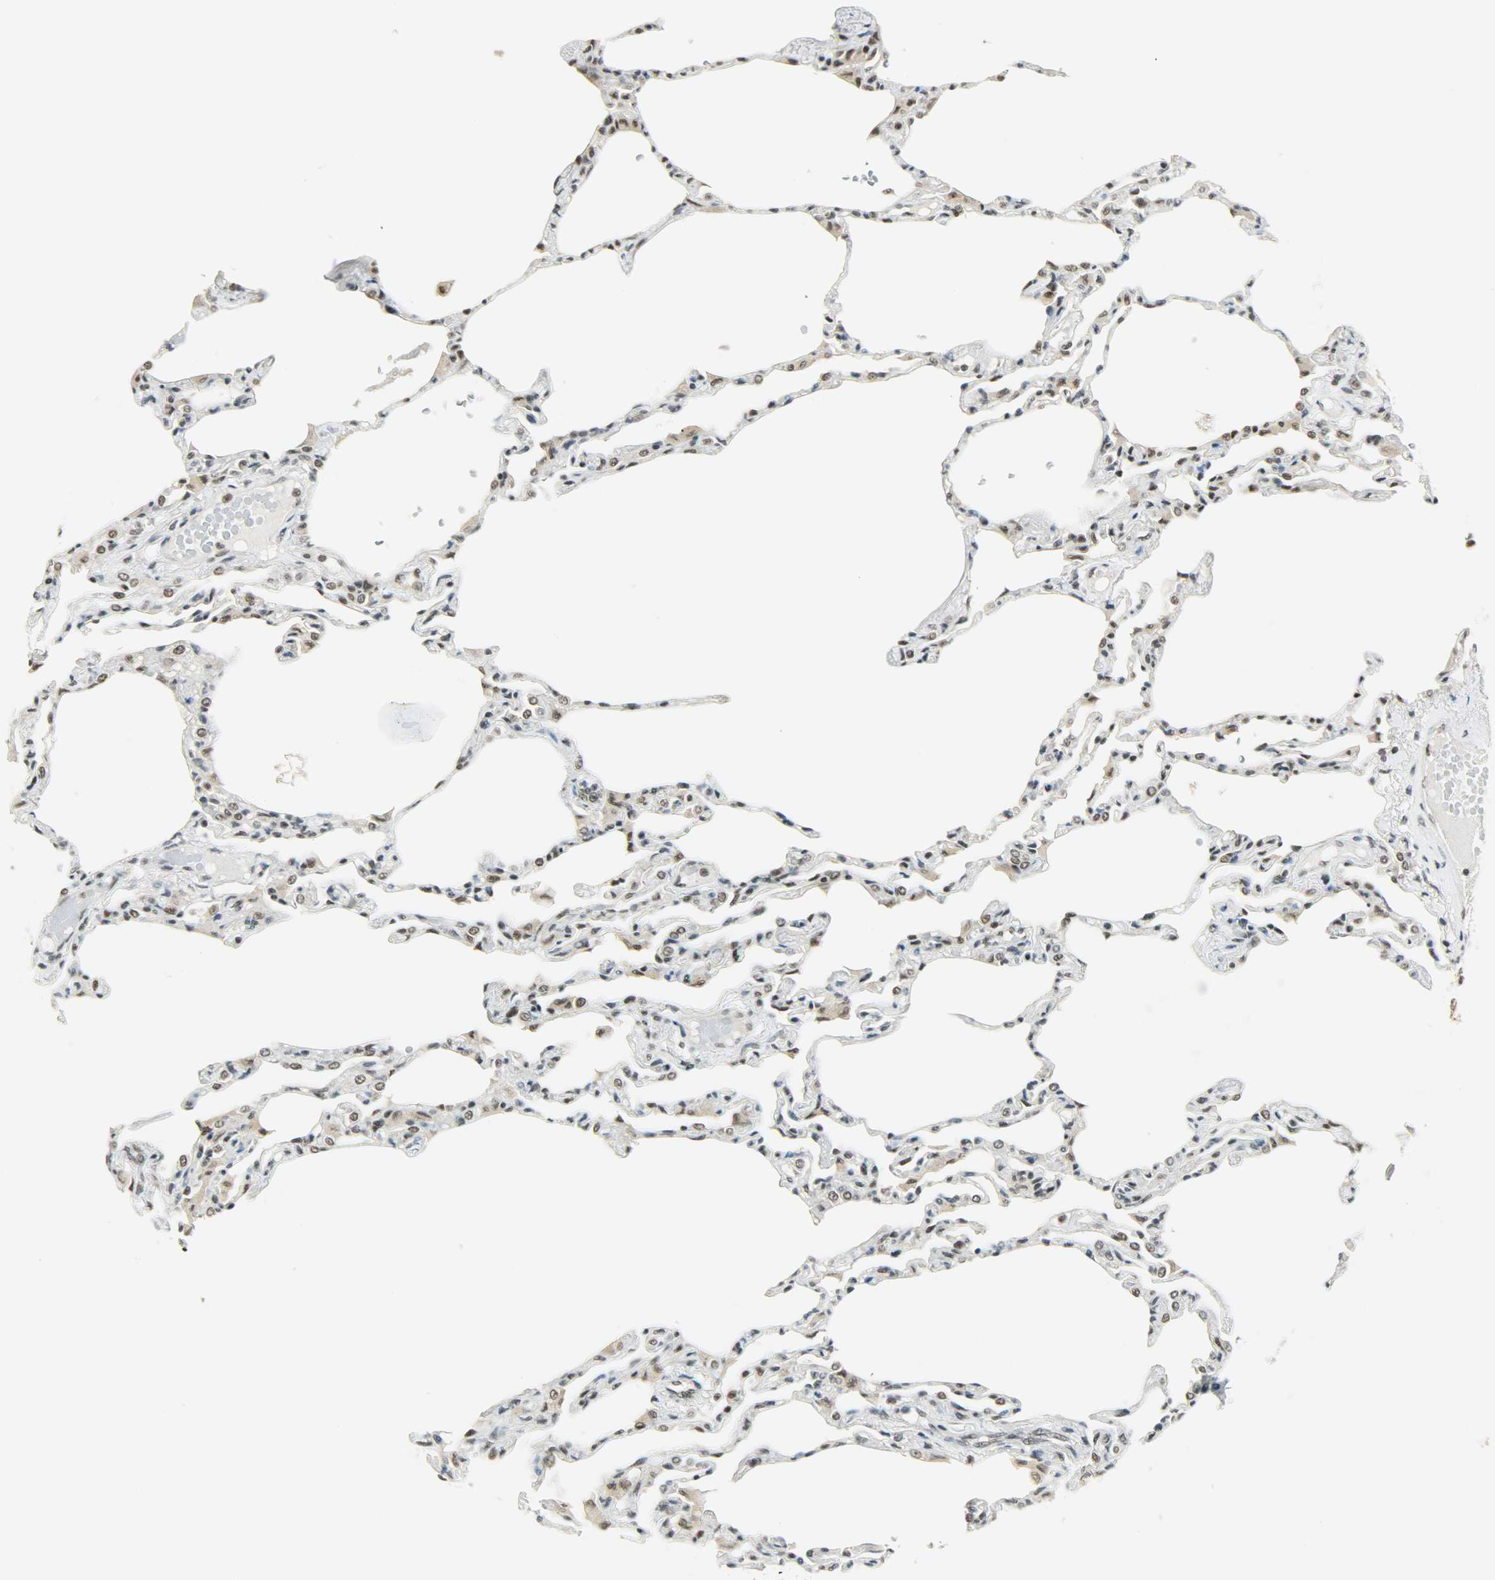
{"staining": {"intensity": "strong", "quantity": ">75%", "location": "nuclear"}, "tissue": "lung", "cell_type": "Alveolar cells", "image_type": "normal", "snomed": [{"axis": "morphology", "description": "Normal tissue, NOS"}, {"axis": "topography", "description": "Lung"}], "caption": "Immunohistochemical staining of benign human lung demonstrates strong nuclear protein staining in approximately >75% of alveolar cells.", "gene": "SUGP1", "patient": {"sex": "female", "age": 49}}